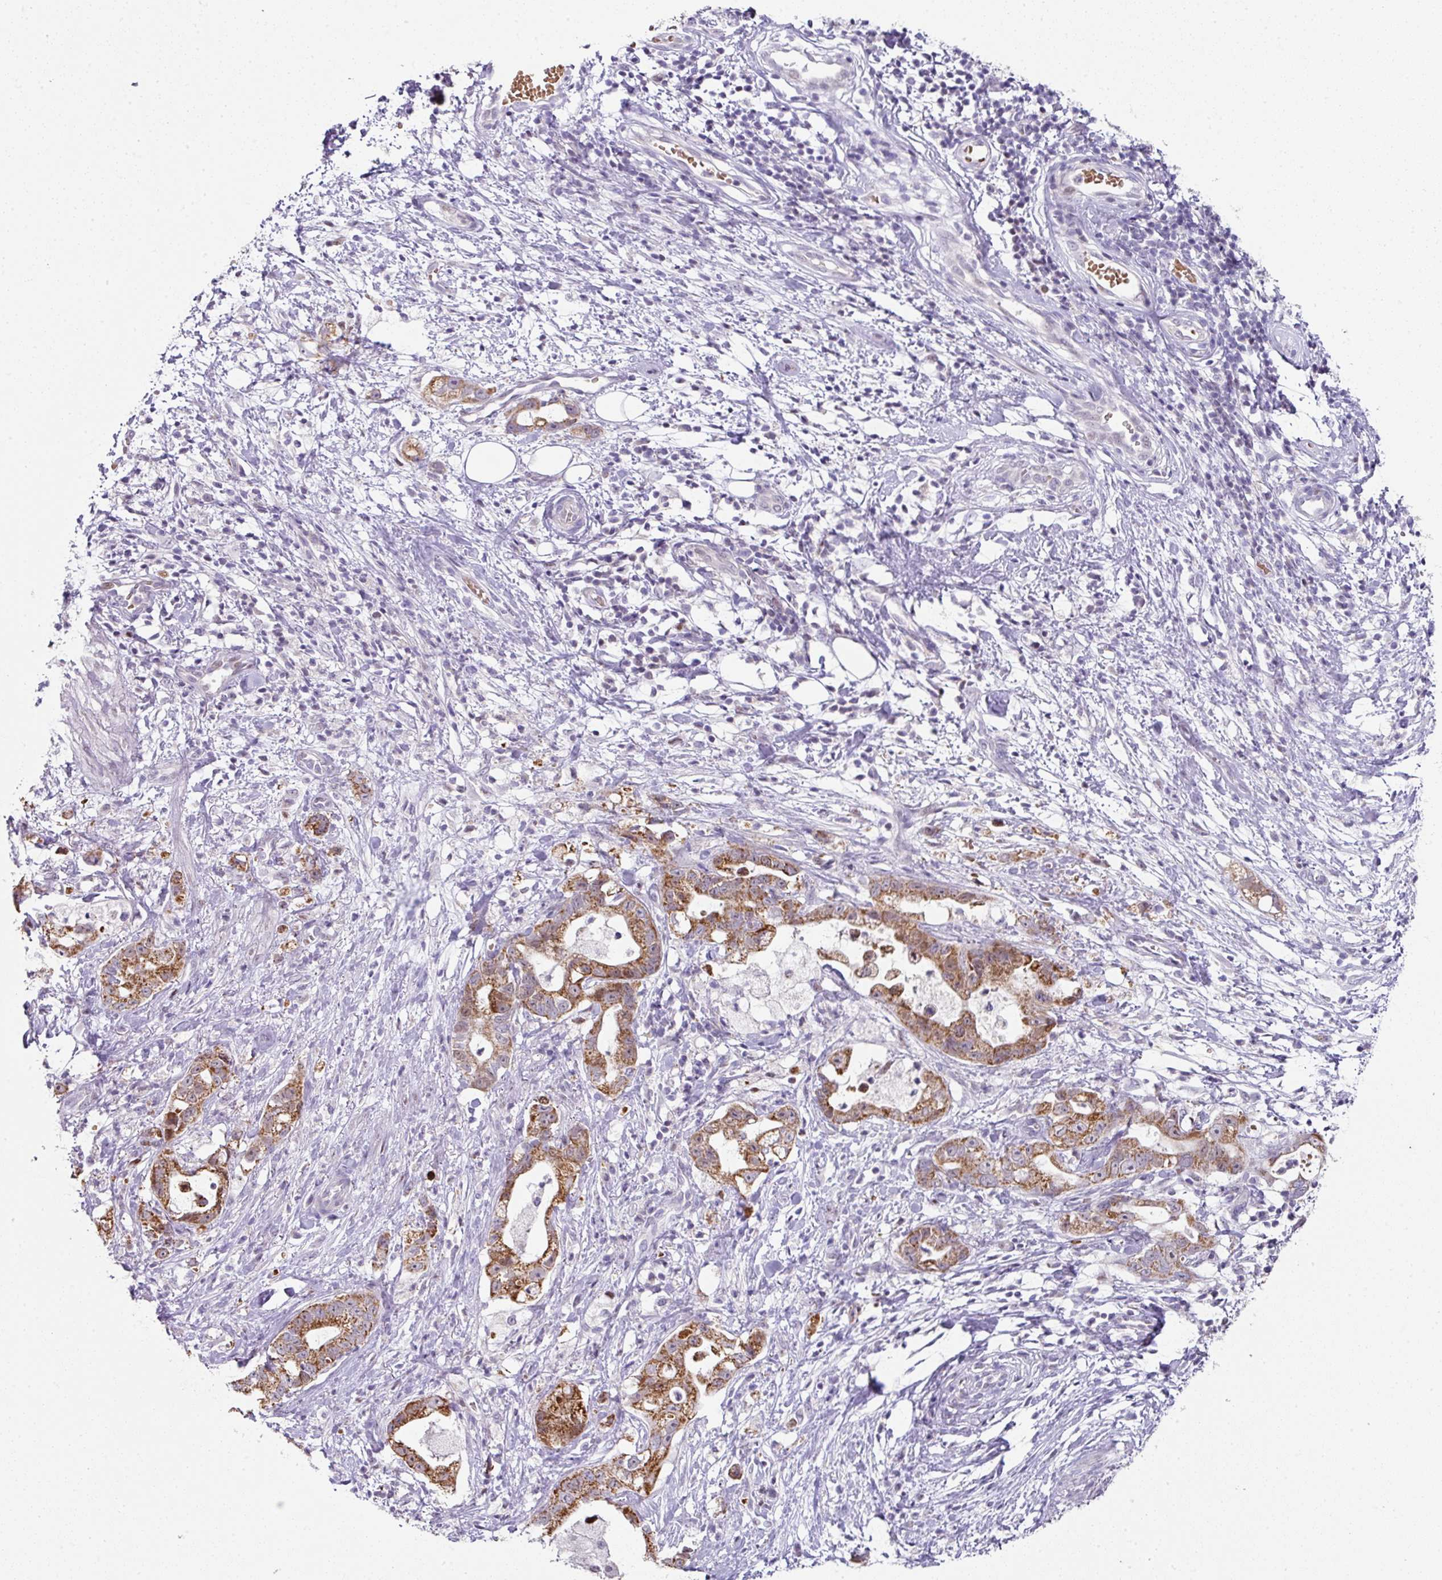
{"staining": {"intensity": "moderate", "quantity": ">75%", "location": "cytoplasmic/membranous"}, "tissue": "stomach cancer", "cell_type": "Tumor cells", "image_type": "cancer", "snomed": [{"axis": "morphology", "description": "Adenocarcinoma, NOS"}, {"axis": "topography", "description": "Stomach"}], "caption": "Human stomach cancer stained with a protein marker exhibits moderate staining in tumor cells.", "gene": "ANKRD18A", "patient": {"sex": "male", "age": 55}}